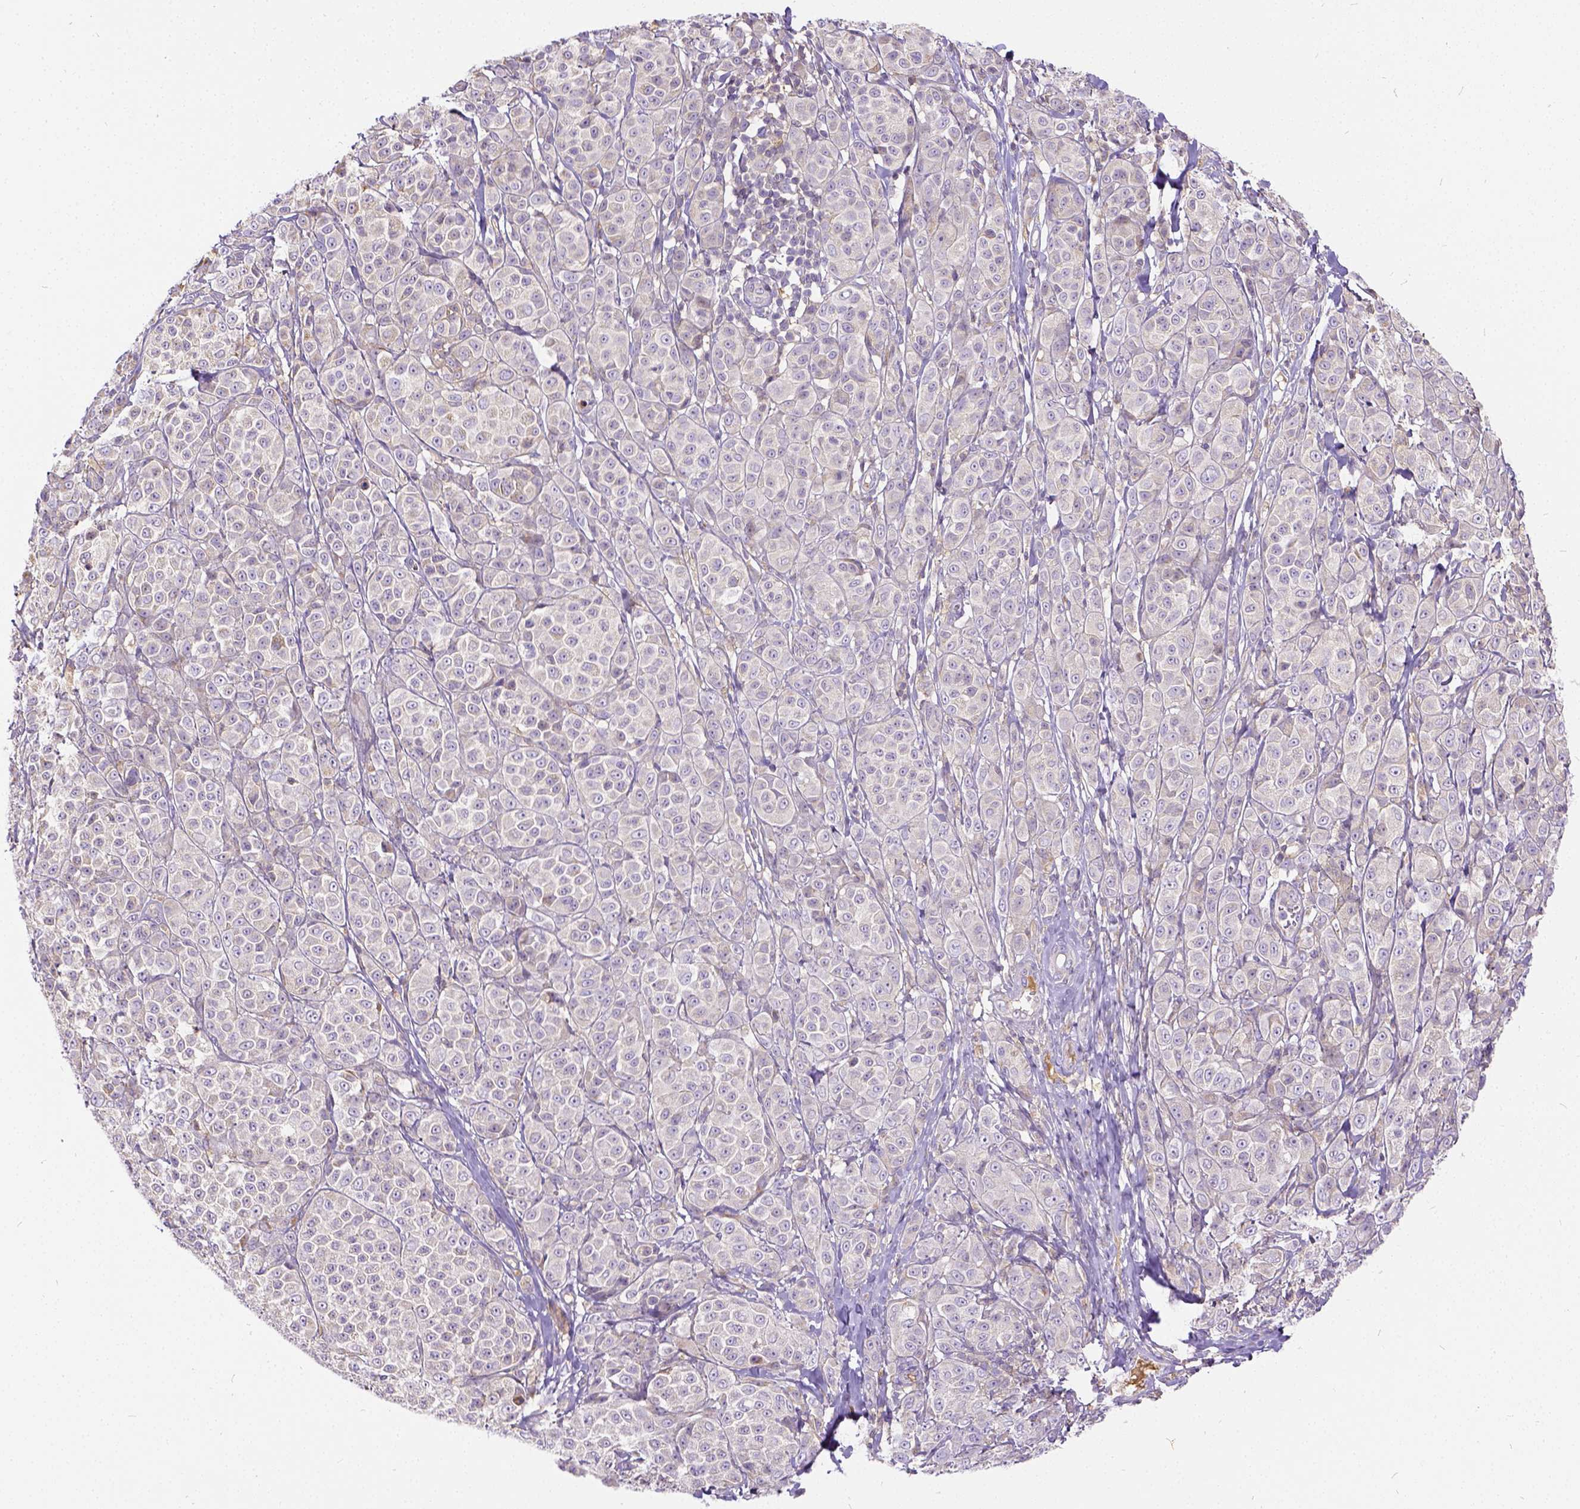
{"staining": {"intensity": "negative", "quantity": "none", "location": "none"}, "tissue": "melanoma", "cell_type": "Tumor cells", "image_type": "cancer", "snomed": [{"axis": "morphology", "description": "Malignant melanoma, NOS"}, {"axis": "topography", "description": "Skin"}], "caption": "Tumor cells are negative for brown protein staining in malignant melanoma. Brightfield microscopy of IHC stained with DAB (3,3'-diaminobenzidine) (brown) and hematoxylin (blue), captured at high magnification.", "gene": "CADM4", "patient": {"sex": "male", "age": 89}}